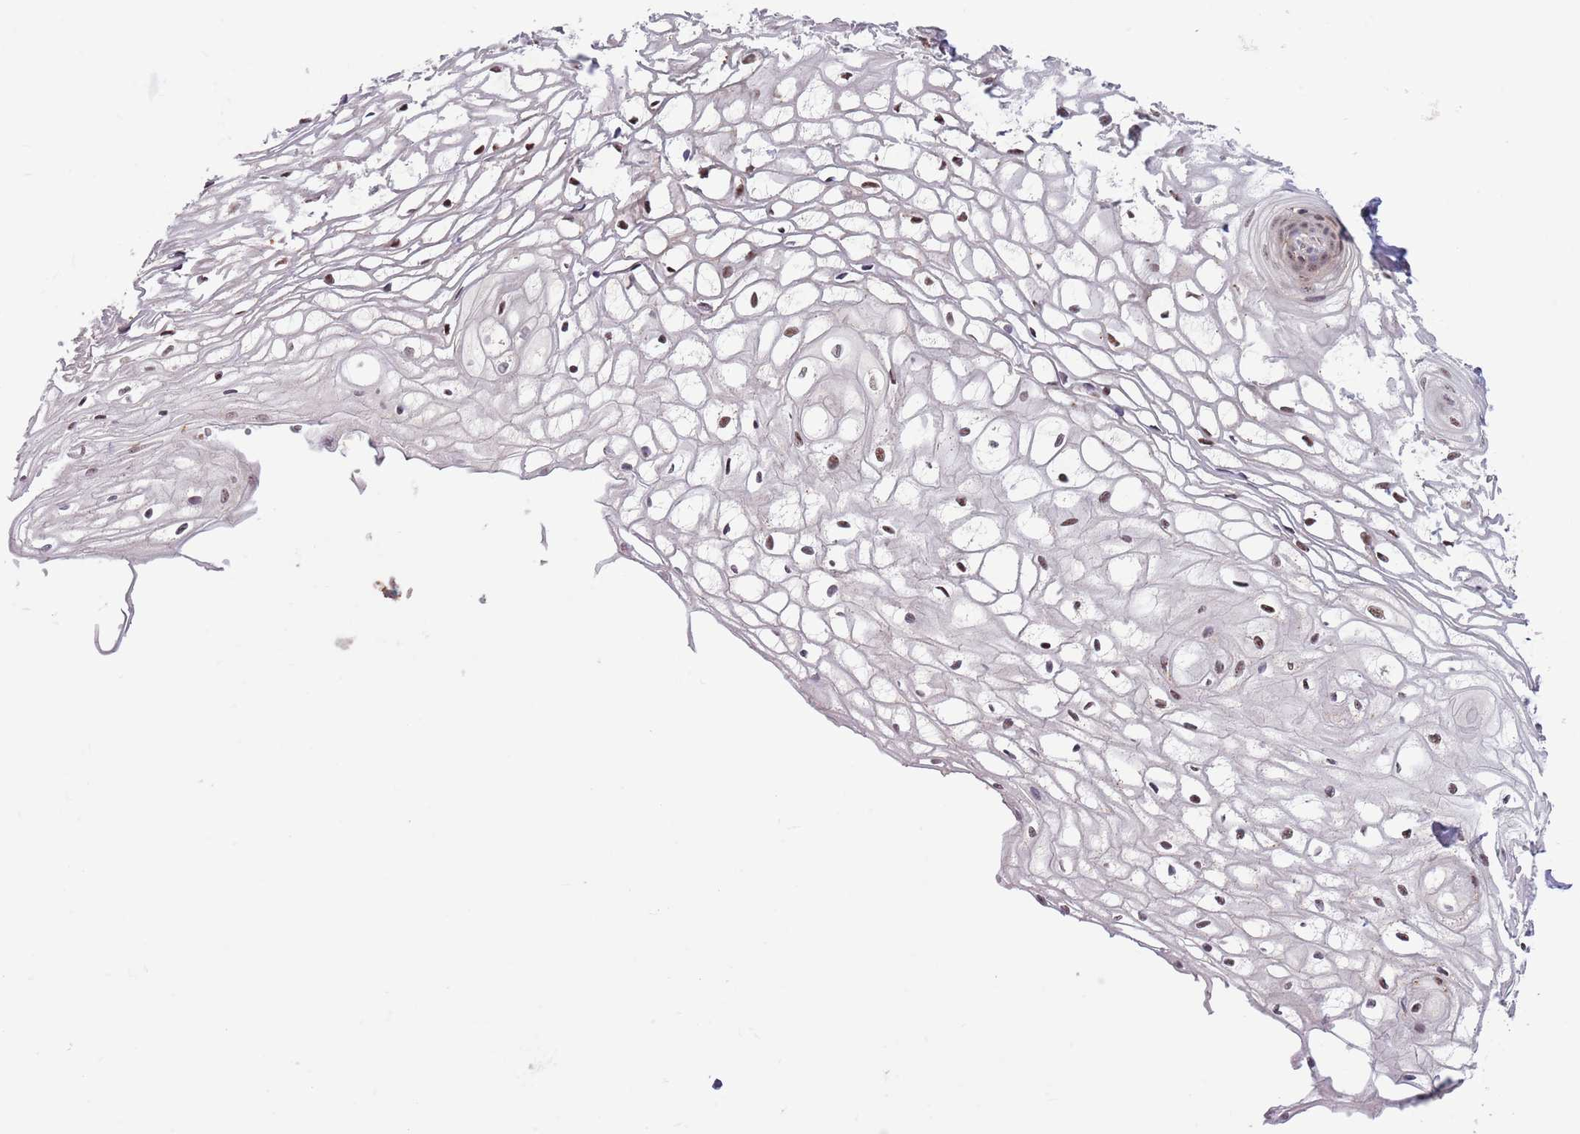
{"staining": {"intensity": "moderate", "quantity": "25%-75%", "location": "nuclear"}, "tissue": "vagina", "cell_type": "Squamous epithelial cells", "image_type": "normal", "snomed": [{"axis": "morphology", "description": "Normal tissue, NOS"}, {"axis": "topography", "description": "Vagina"}], "caption": "About 25%-75% of squamous epithelial cells in benign vagina exhibit moderate nuclear protein staining as visualized by brown immunohistochemical staining.", "gene": "CCNJL", "patient": {"sex": "female", "age": 34}}